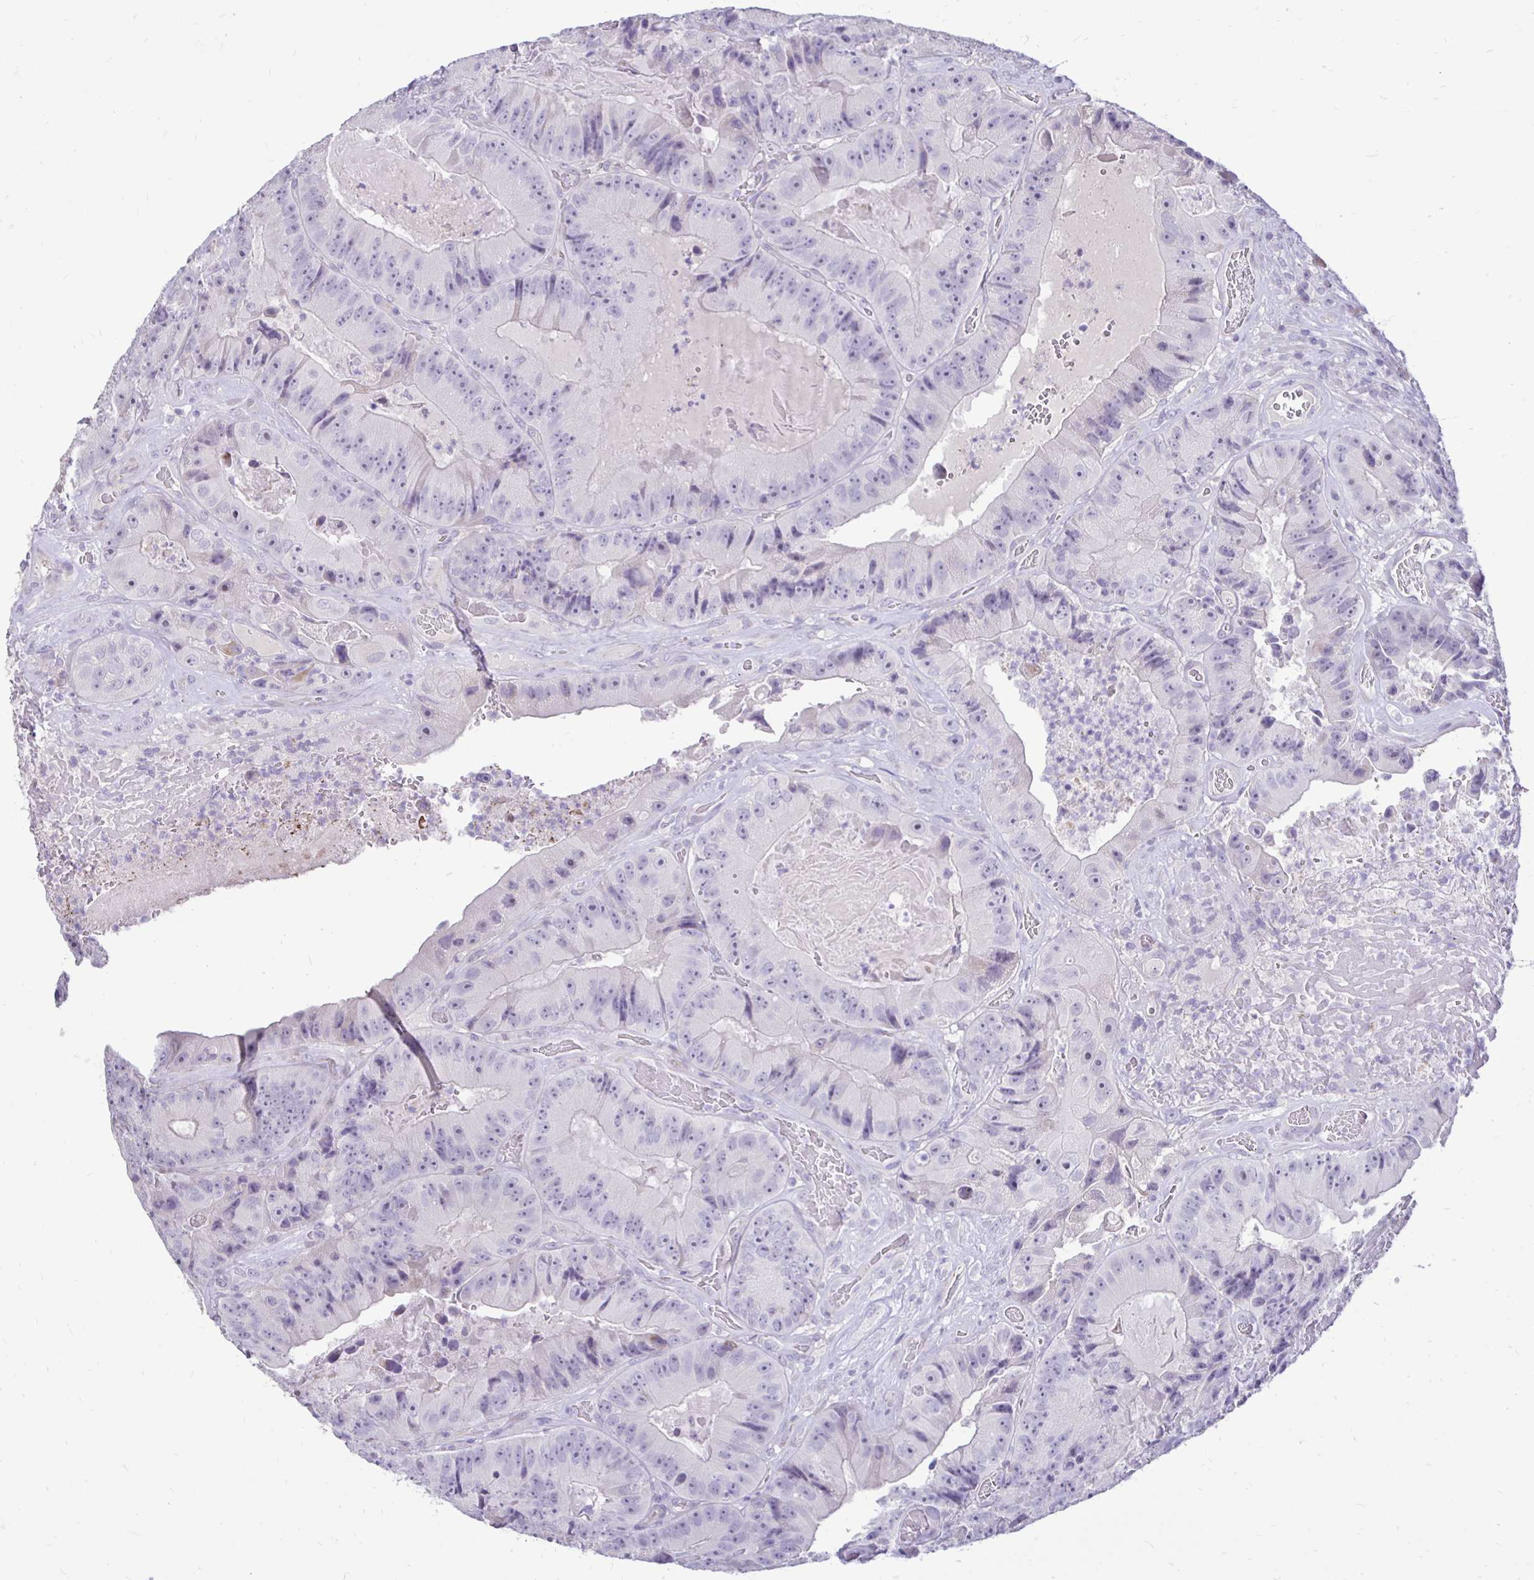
{"staining": {"intensity": "negative", "quantity": "none", "location": "none"}, "tissue": "colorectal cancer", "cell_type": "Tumor cells", "image_type": "cancer", "snomed": [{"axis": "morphology", "description": "Adenocarcinoma, NOS"}, {"axis": "topography", "description": "Colon"}], "caption": "The micrograph demonstrates no staining of tumor cells in adenocarcinoma (colorectal).", "gene": "GAS2", "patient": {"sex": "female", "age": 86}}